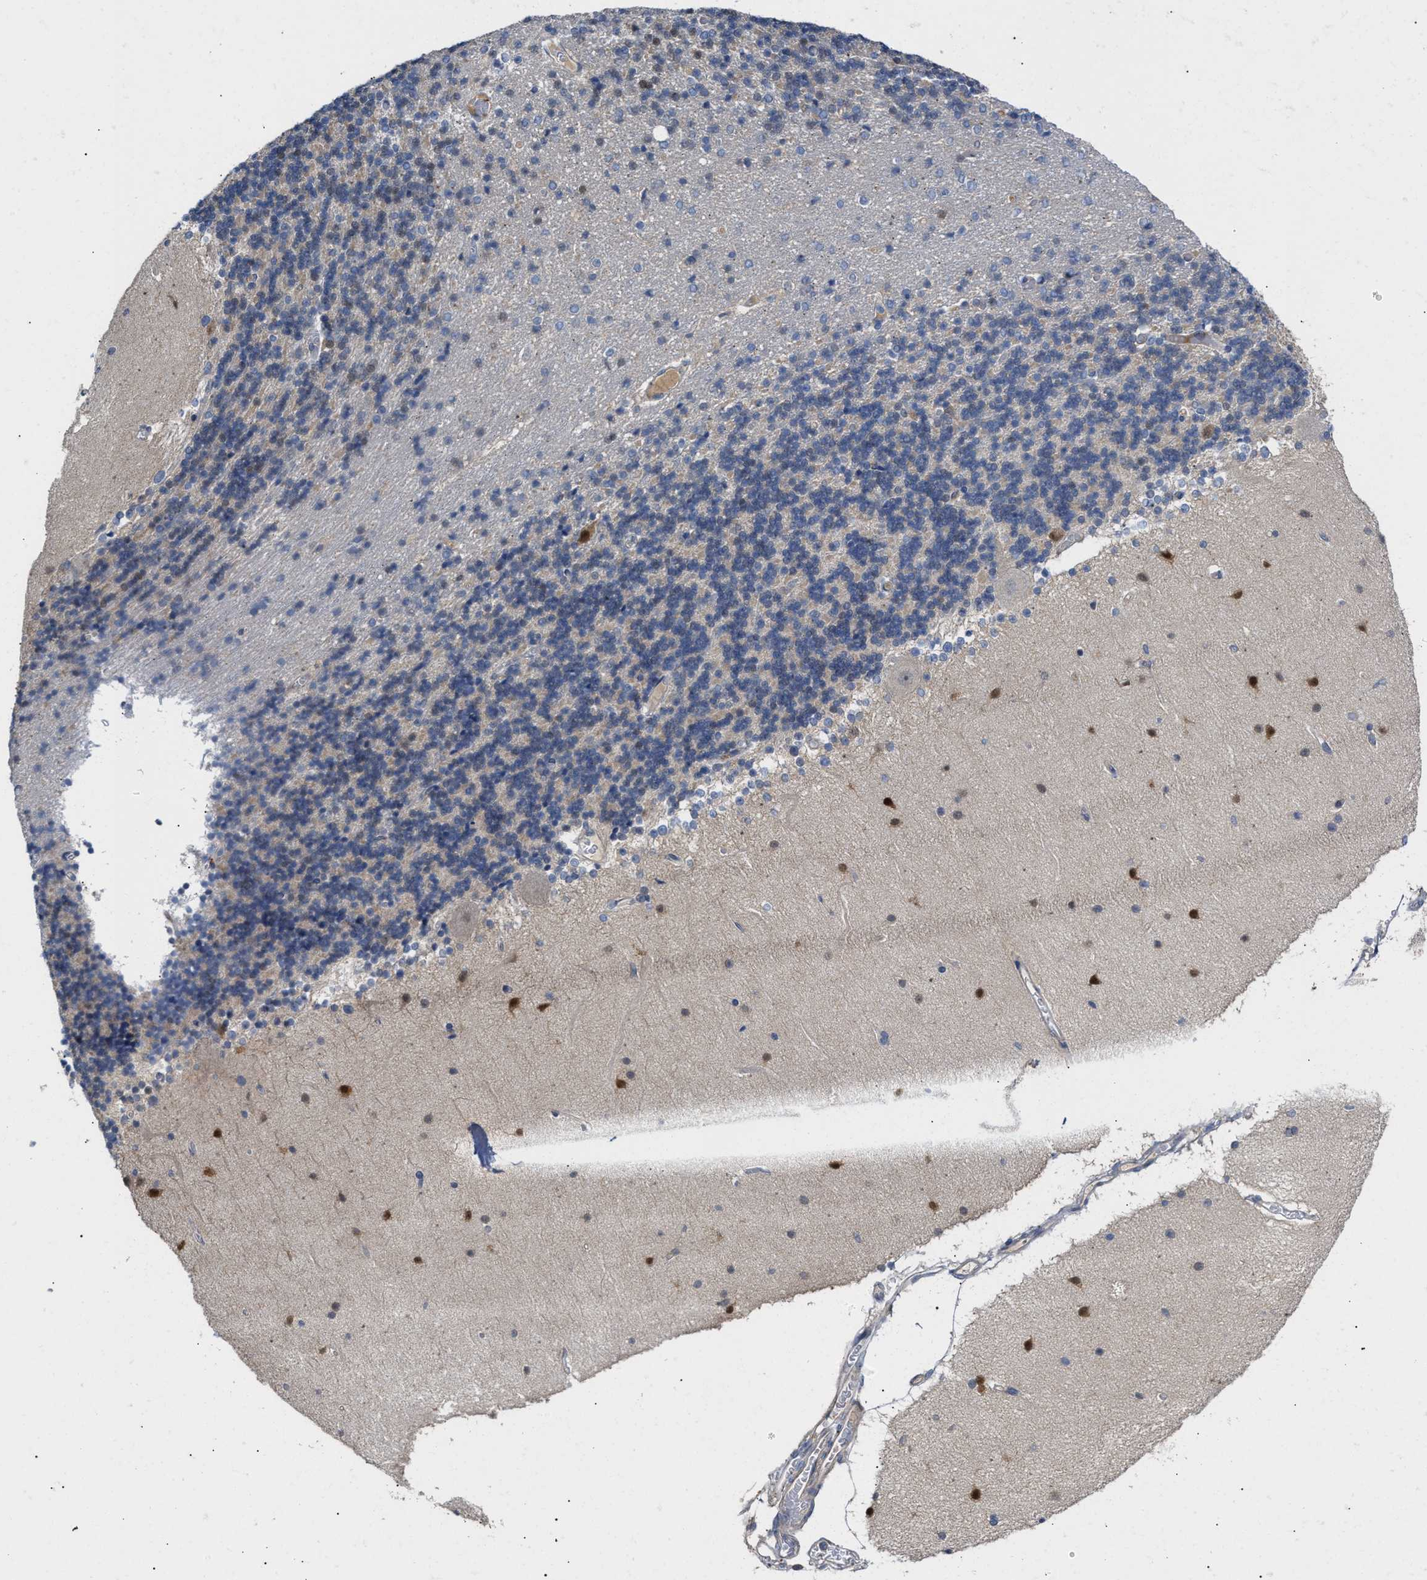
{"staining": {"intensity": "negative", "quantity": "none", "location": "none"}, "tissue": "cerebellum", "cell_type": "Cells in granular layer", "image_type": "normal", "snomed": [{"axis": "morphology", "description": "Normal tissue, NOS"}, {"axis": "topography", "description": "Cerebellum"}], "caption": "DAB immunohistochemical staining of normal human cerebellum shows no significant positivity in cells in granular layer. Brightfield microscopy of immunohistochemistry stained with DAB (3,3'-diaminobenzidine) (brown) and hematoxylin (blue), captured at high magnification.", "gene": "BBLN", "patient": {"sex": "female", "age": 54}}